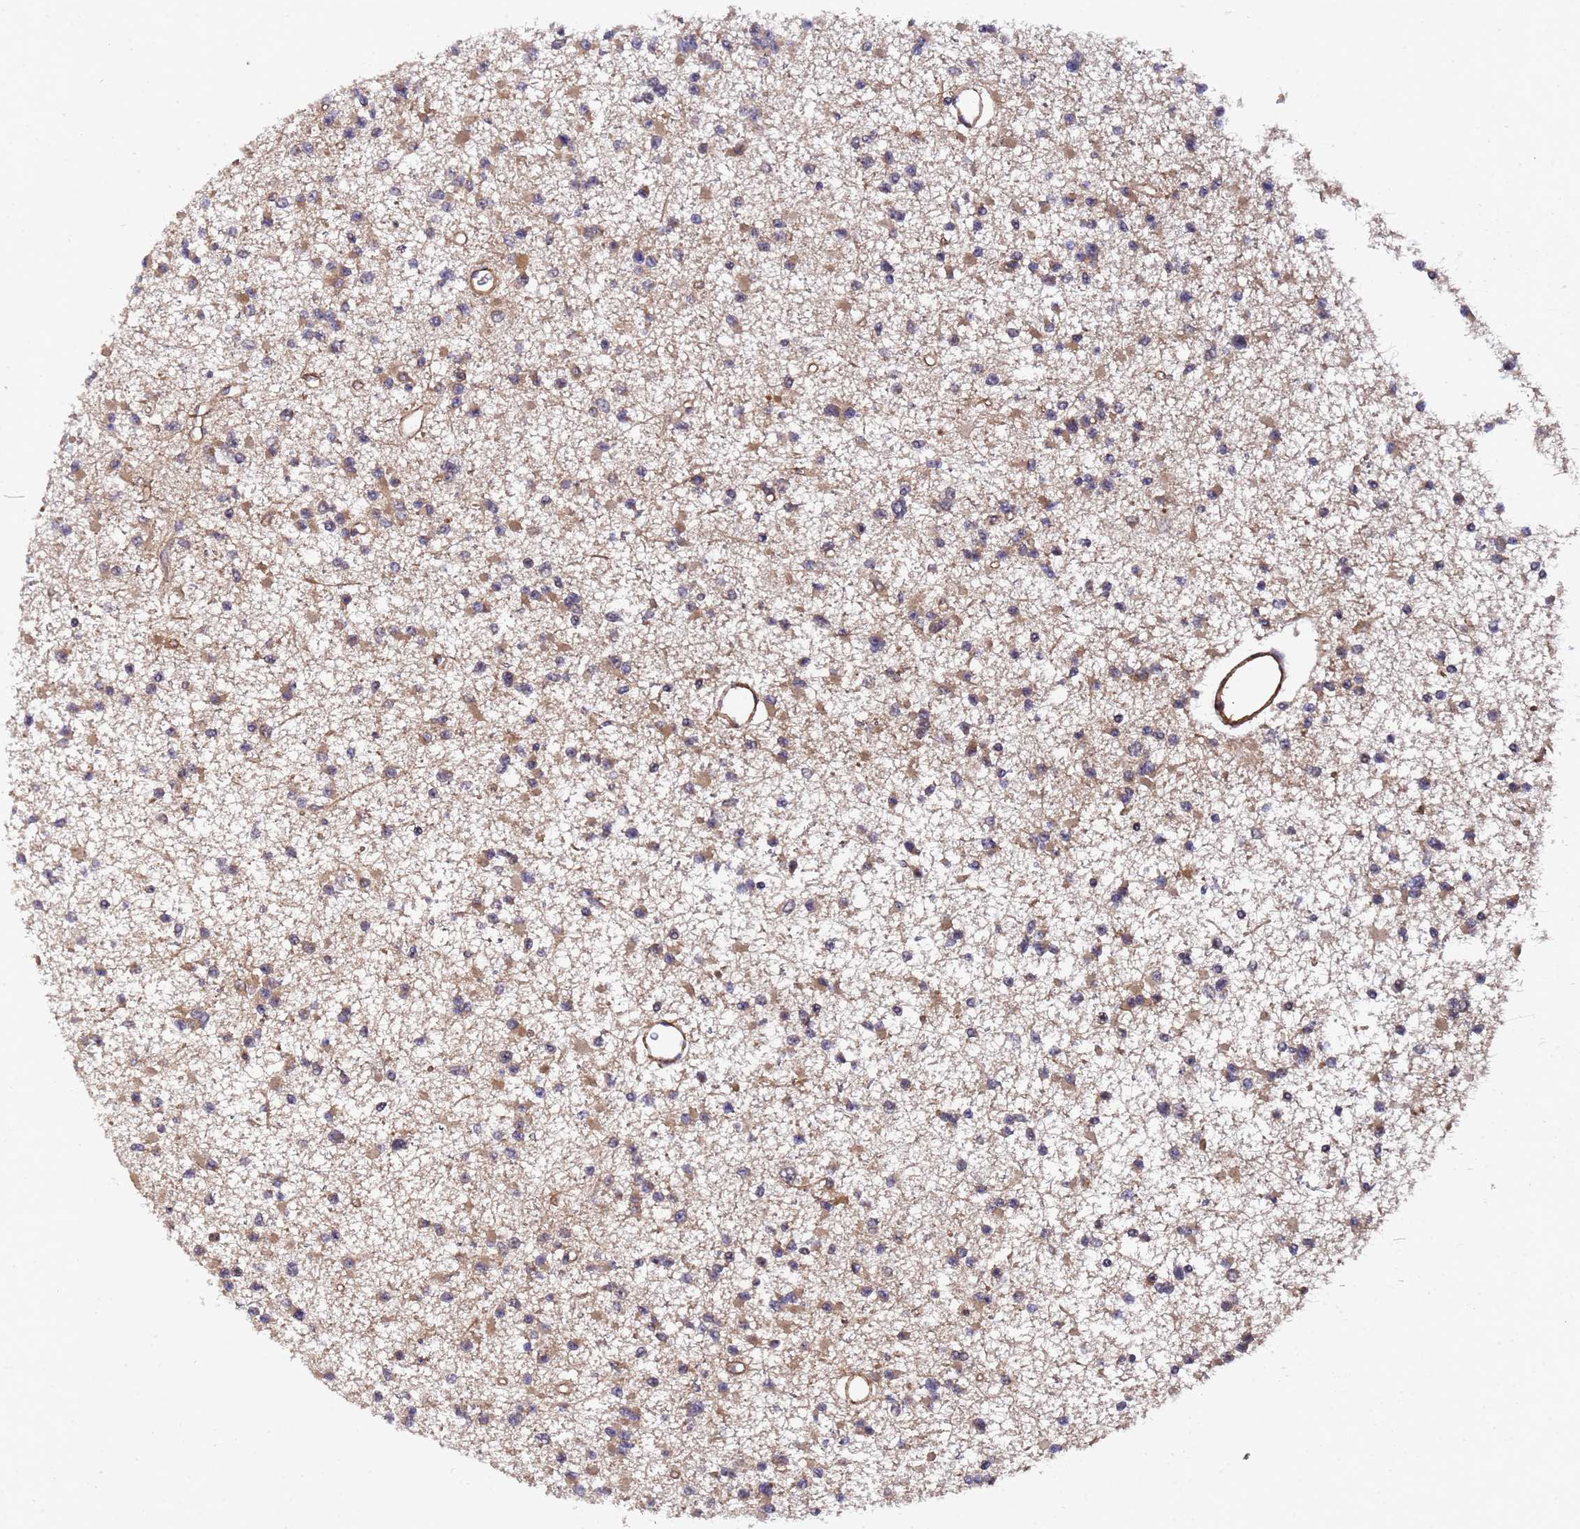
{"staining": {"intensity": "moderate", "quantity": "25%-75%", "location": "cytoplasmic/membranous"}, "tissue": "glioma", "cell_type": "Tumor cells", "image_type": "cancer", "snomed": [{"axis": "morphology", "description": "Glioma, malignant, Low grade"}, {"axis": "topography", "description": "Brain"}], "caption": "DAB (3,3'-diaminobenzidine) immunohistochemical staining of glioma displays moderate cytoplasmic/membranous protein positivity in about 25%-75% of tumor cells. The staining was performed using DAB, with brown indicating positive protein expression. Nuclei are stained blue with hematoxylin.", "gene": "GSTCD", "patient": {"sex": "female", "age": 22}}